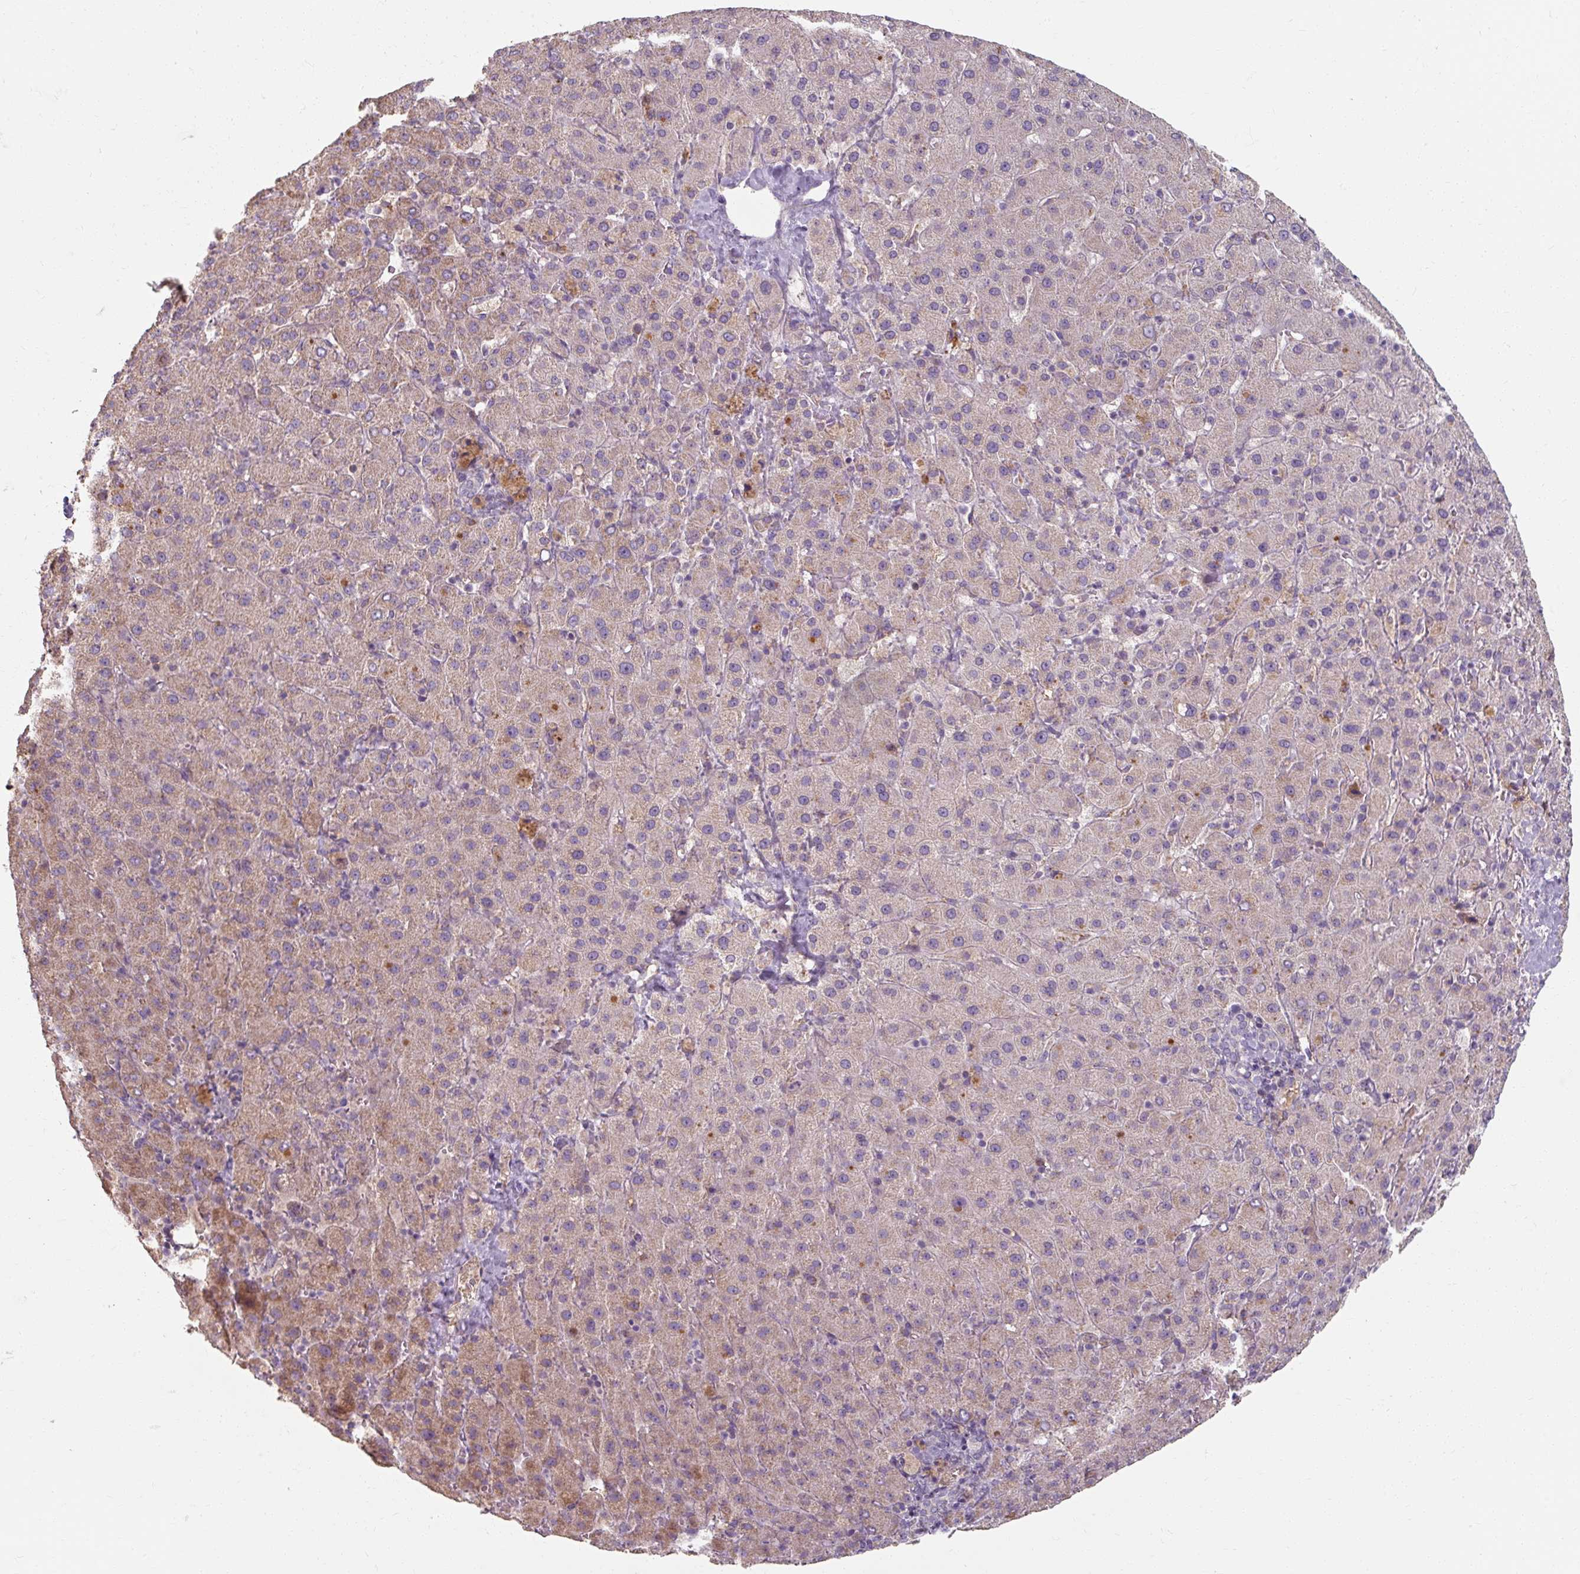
{"staining": {"intensity": "weak", "quantity": "25%-75%", "location": "cytoplasmic/membranous"}, "tissue": "liver cancer", "cell_type": "Tumor cells", "image_type": "cancer", "snomed": [{"axis": "morphology", "description": "Carcinoma, Hepatocellular, NOS"}, {"axis": "topography", "description": "Liver"}], "caption": "Protein expression analysis of liver hepatocellular carcinoma reveals weak cytoplasmic/membranous positivity in about 25%-75% of tumor cells. The staining is performed using DAB brown chromogen to label protein expression. The nuclei are counter-stained blue using hematoxylin.", "gene": "TSEN54", "patient": {"sex": "female", "age": 58}}